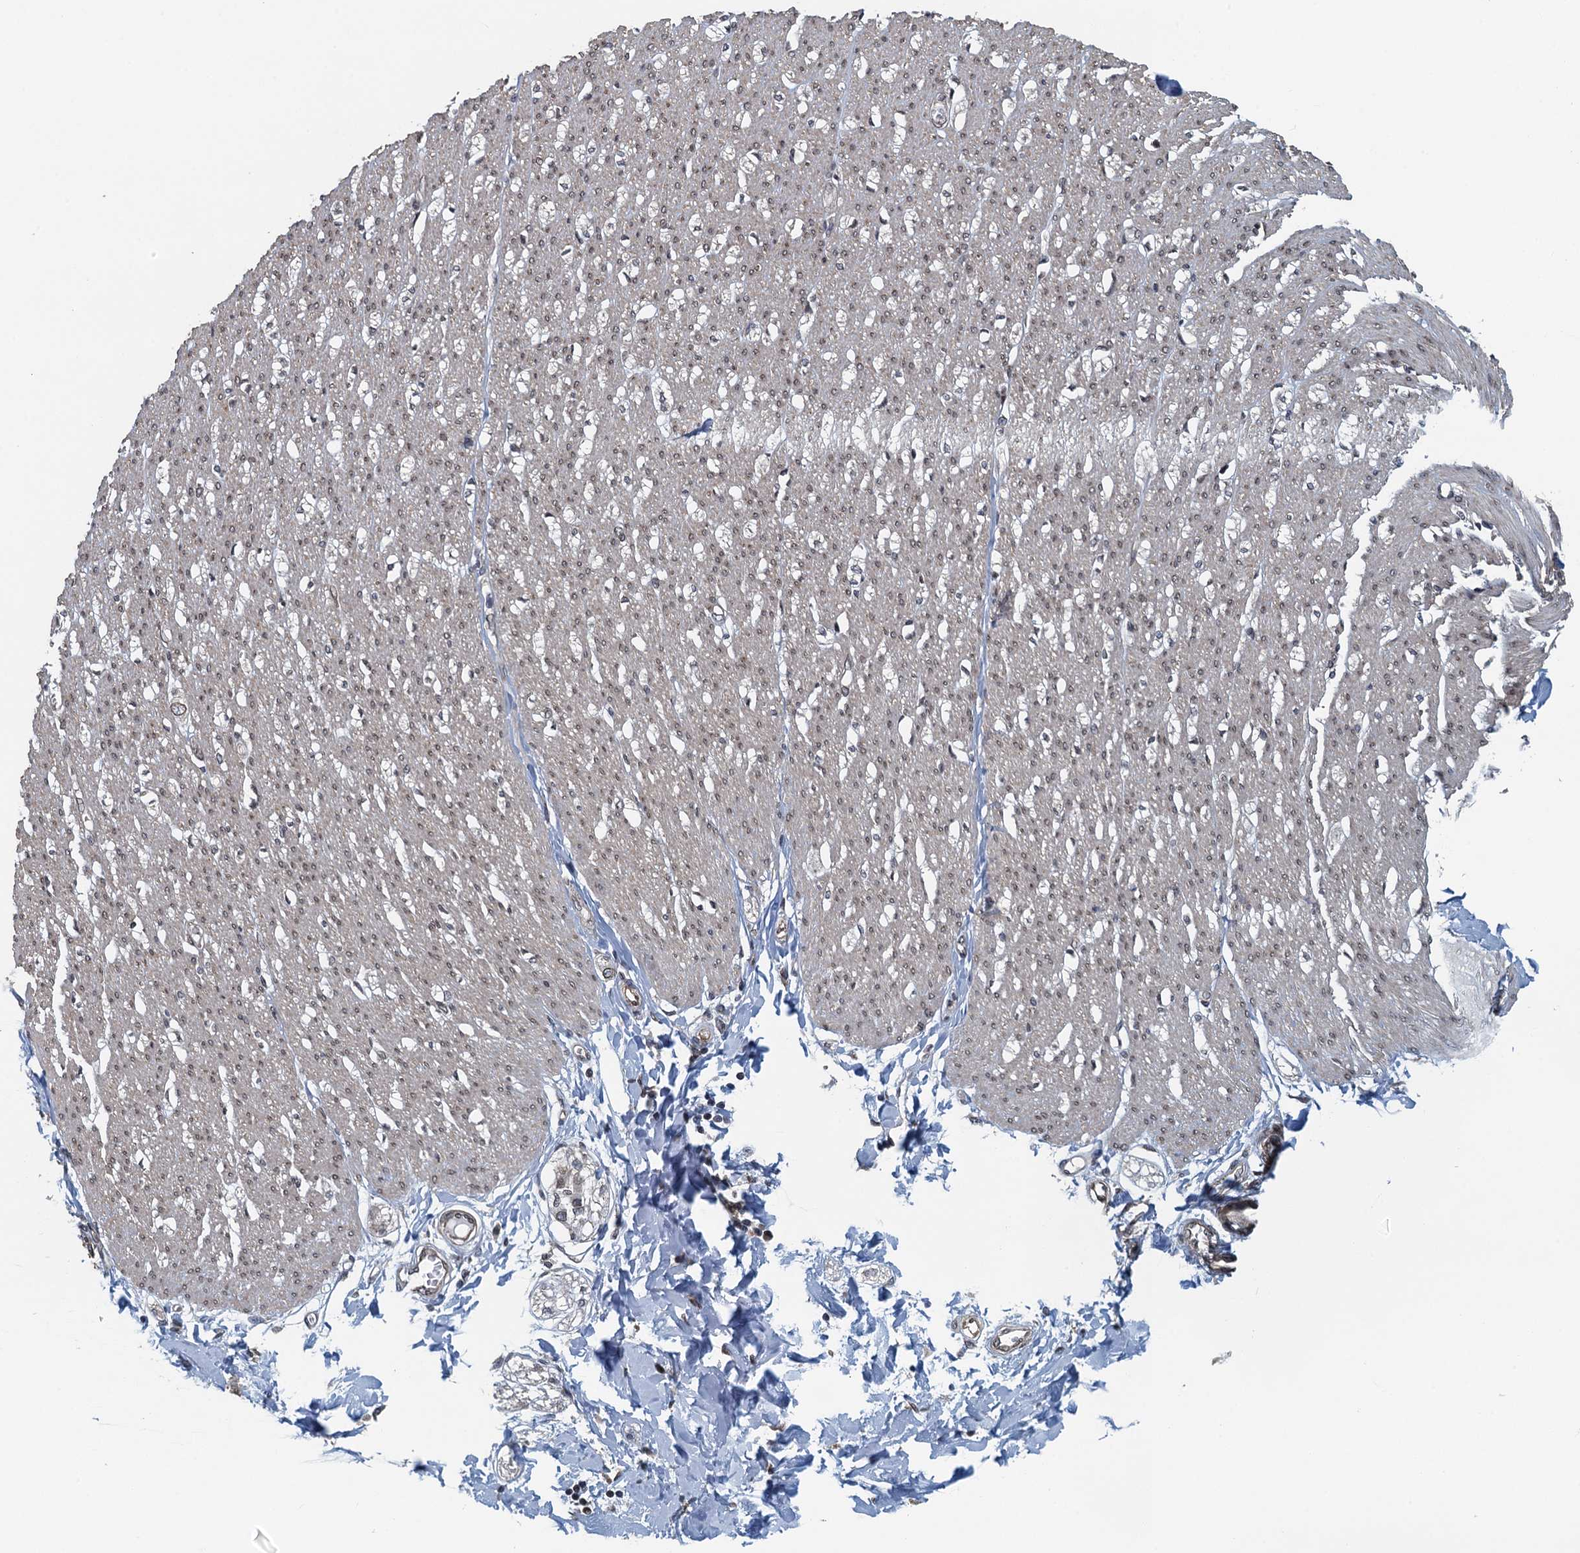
{"staining": {"intensity": "weak", "quantity": ">75%", "location": "nuclear"}, "tissue": "smooth muscle", "cell_type": "Smooth muscle cells", "image_type": "normal", "snomed": [{"axis": "morphology", "description": "Normal tissue, NOS"}, {"axis": "morphology", "description": "Adenocarcinoma, NOS"}, {"axis": "topography", "description": "Colon"}, {"axis": "topography", "description": "Peripheral nerve tissue"}], "caption": "Weak nuclear expression is identified in about >75% of smooth muscle cells in normal smooth muscle.", "gene": "CCDC34", "patient": {"sex": "male", "age": 14}}